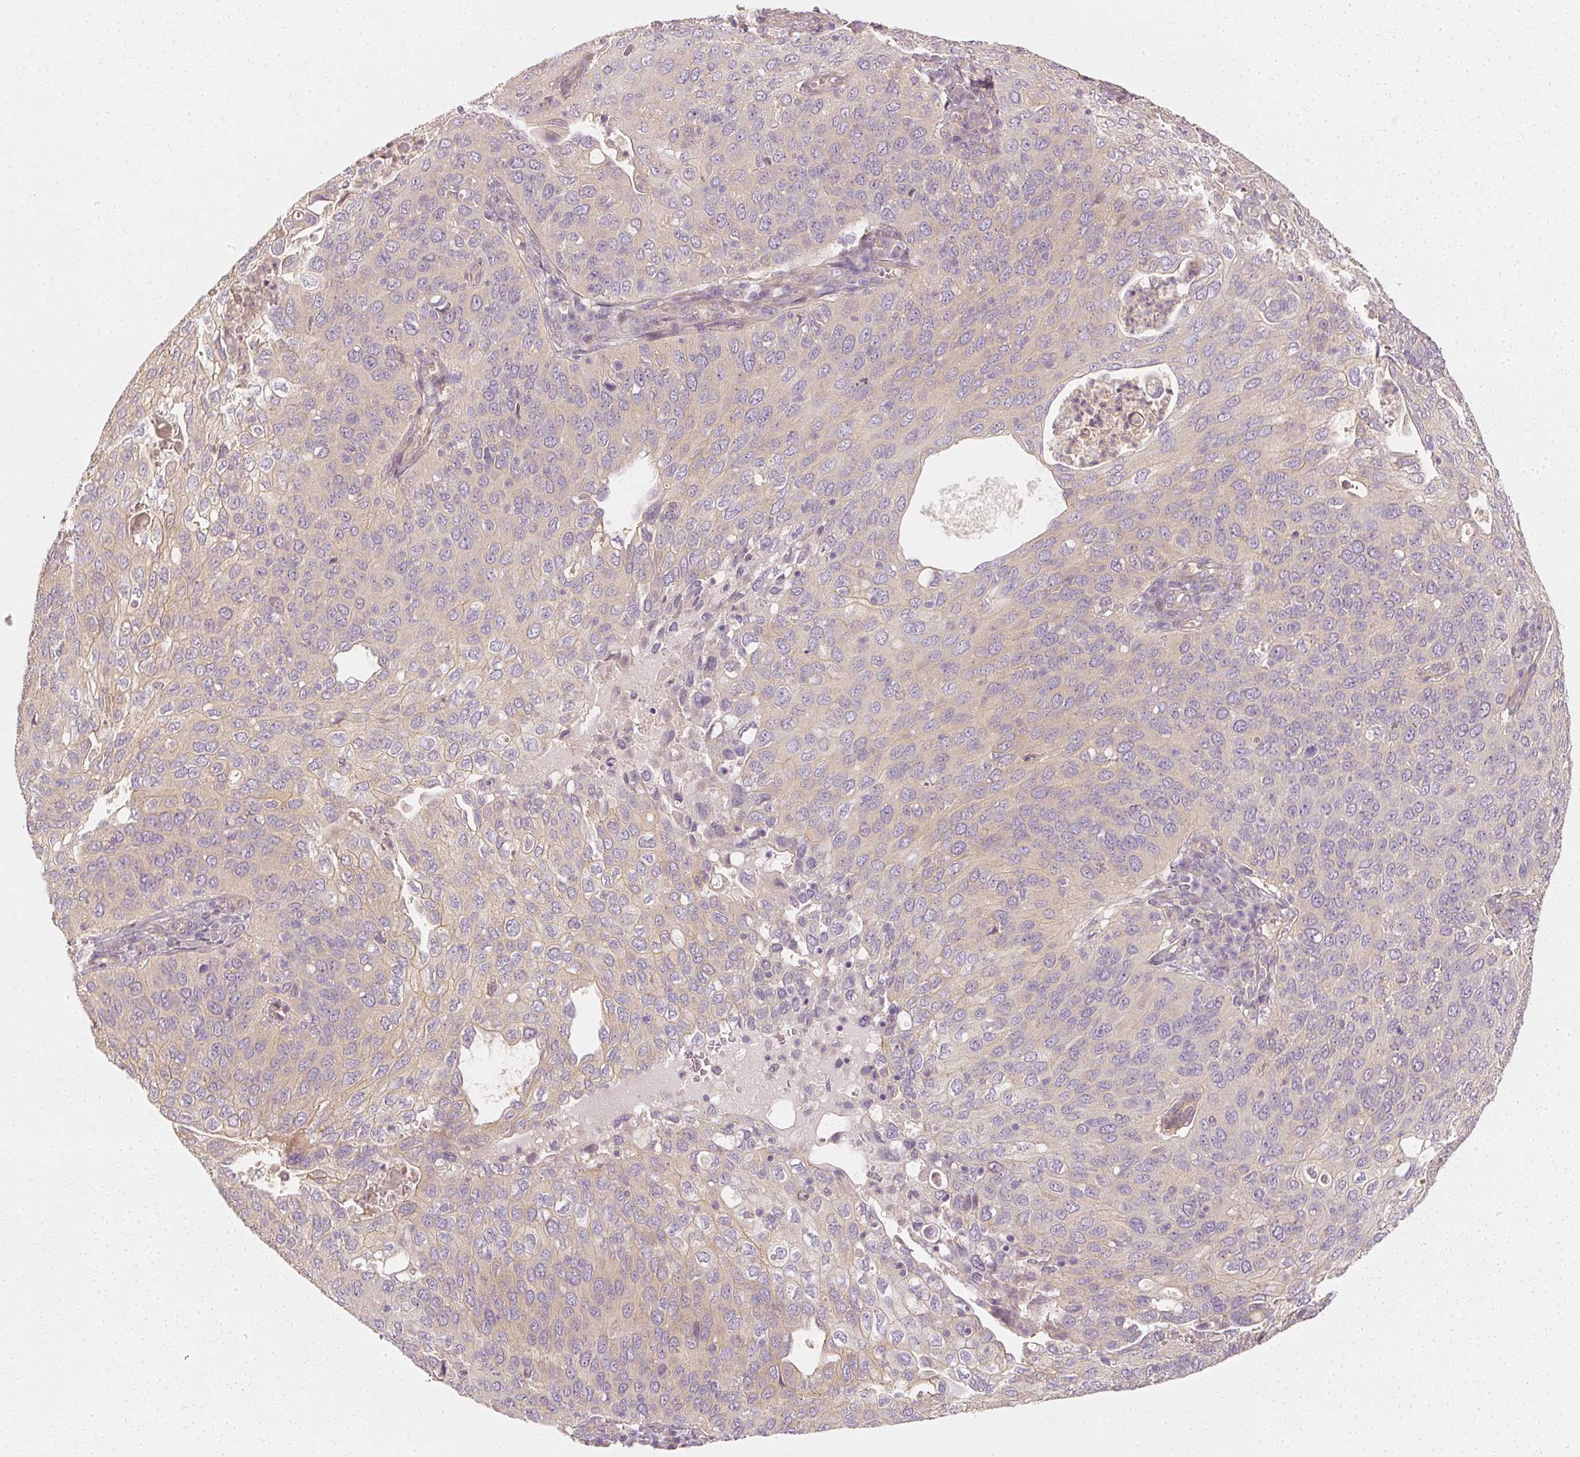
{"staining": {"intensity": "weak", "quantity": "<25%", "location": "cytoplasmic/membranous"}, "tissue": "cervical cancer", "cell_type": "Tumor cells", "image_type": "cancer", "snomed": [{"axis": "morphology", "description": "Squamous cell carcinoma, NOS"}, {"axis": "topography", "description": "Cervix"}], "caption": "Protein analysis of squamous cell carcinoma (cervical) shows no significant expression in tumor cells.", "gene": "GNAQ", "patient": {"sex": "female", "age": 36}}